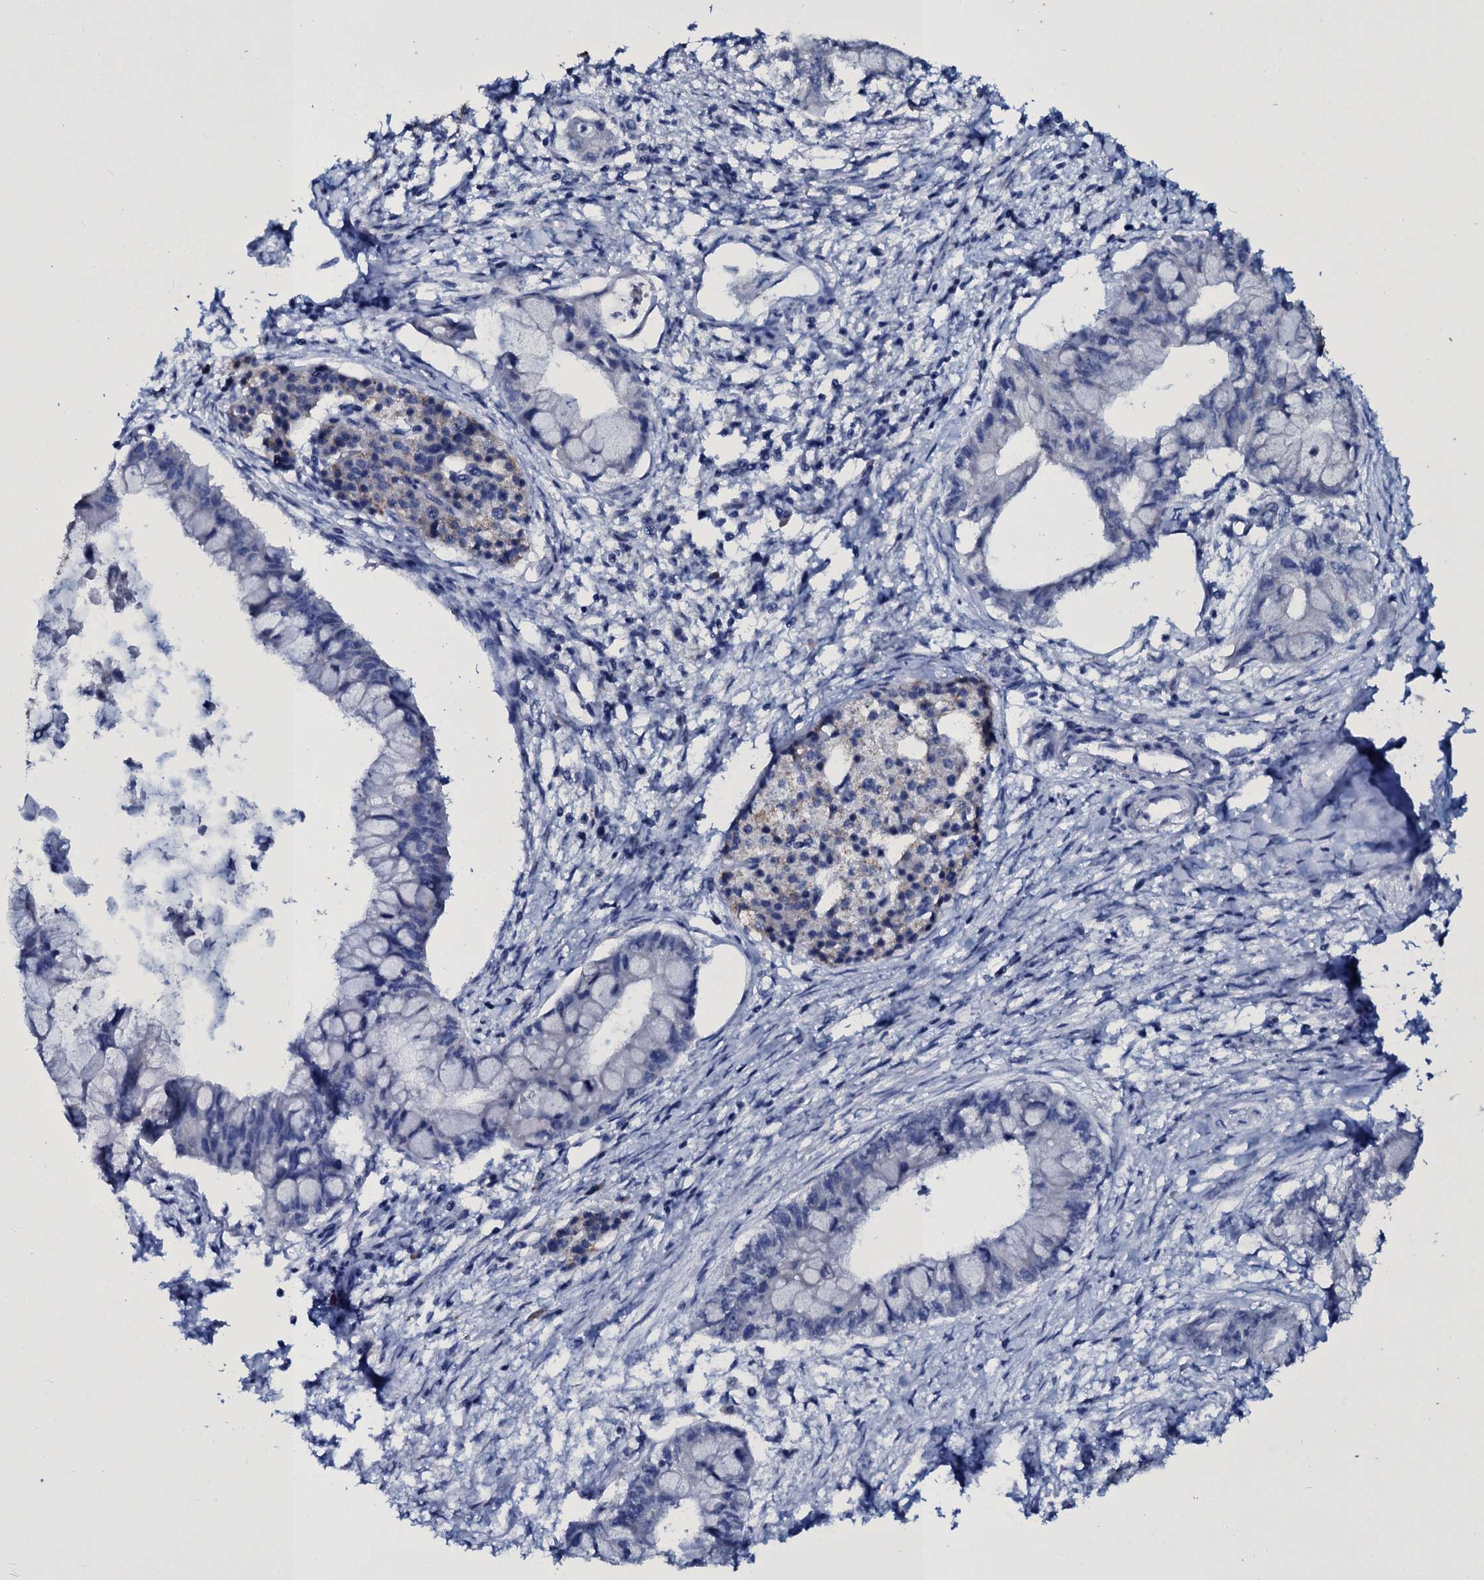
{"staining": {"intensity": "negative", "quantity": "none", "location": "none"}, "tissue": "pancreatic cancer", "cell_type": "Tumor cells", "image_type": "cancer", "snomed": [{"axis": "morphology", "description": "Adenocarcinoma, NOS"}, {"axis": "topography", "description": "Pancreas"}], "caption": "The micrograph shows no staining of tumor cells in adenocarcinoma (pancreatic). (DAB (3,3'-diaminobenzidine) IHC, high magnification).", "gene": "TPGS2", "patient": {"sex": "male", "age": 48}}